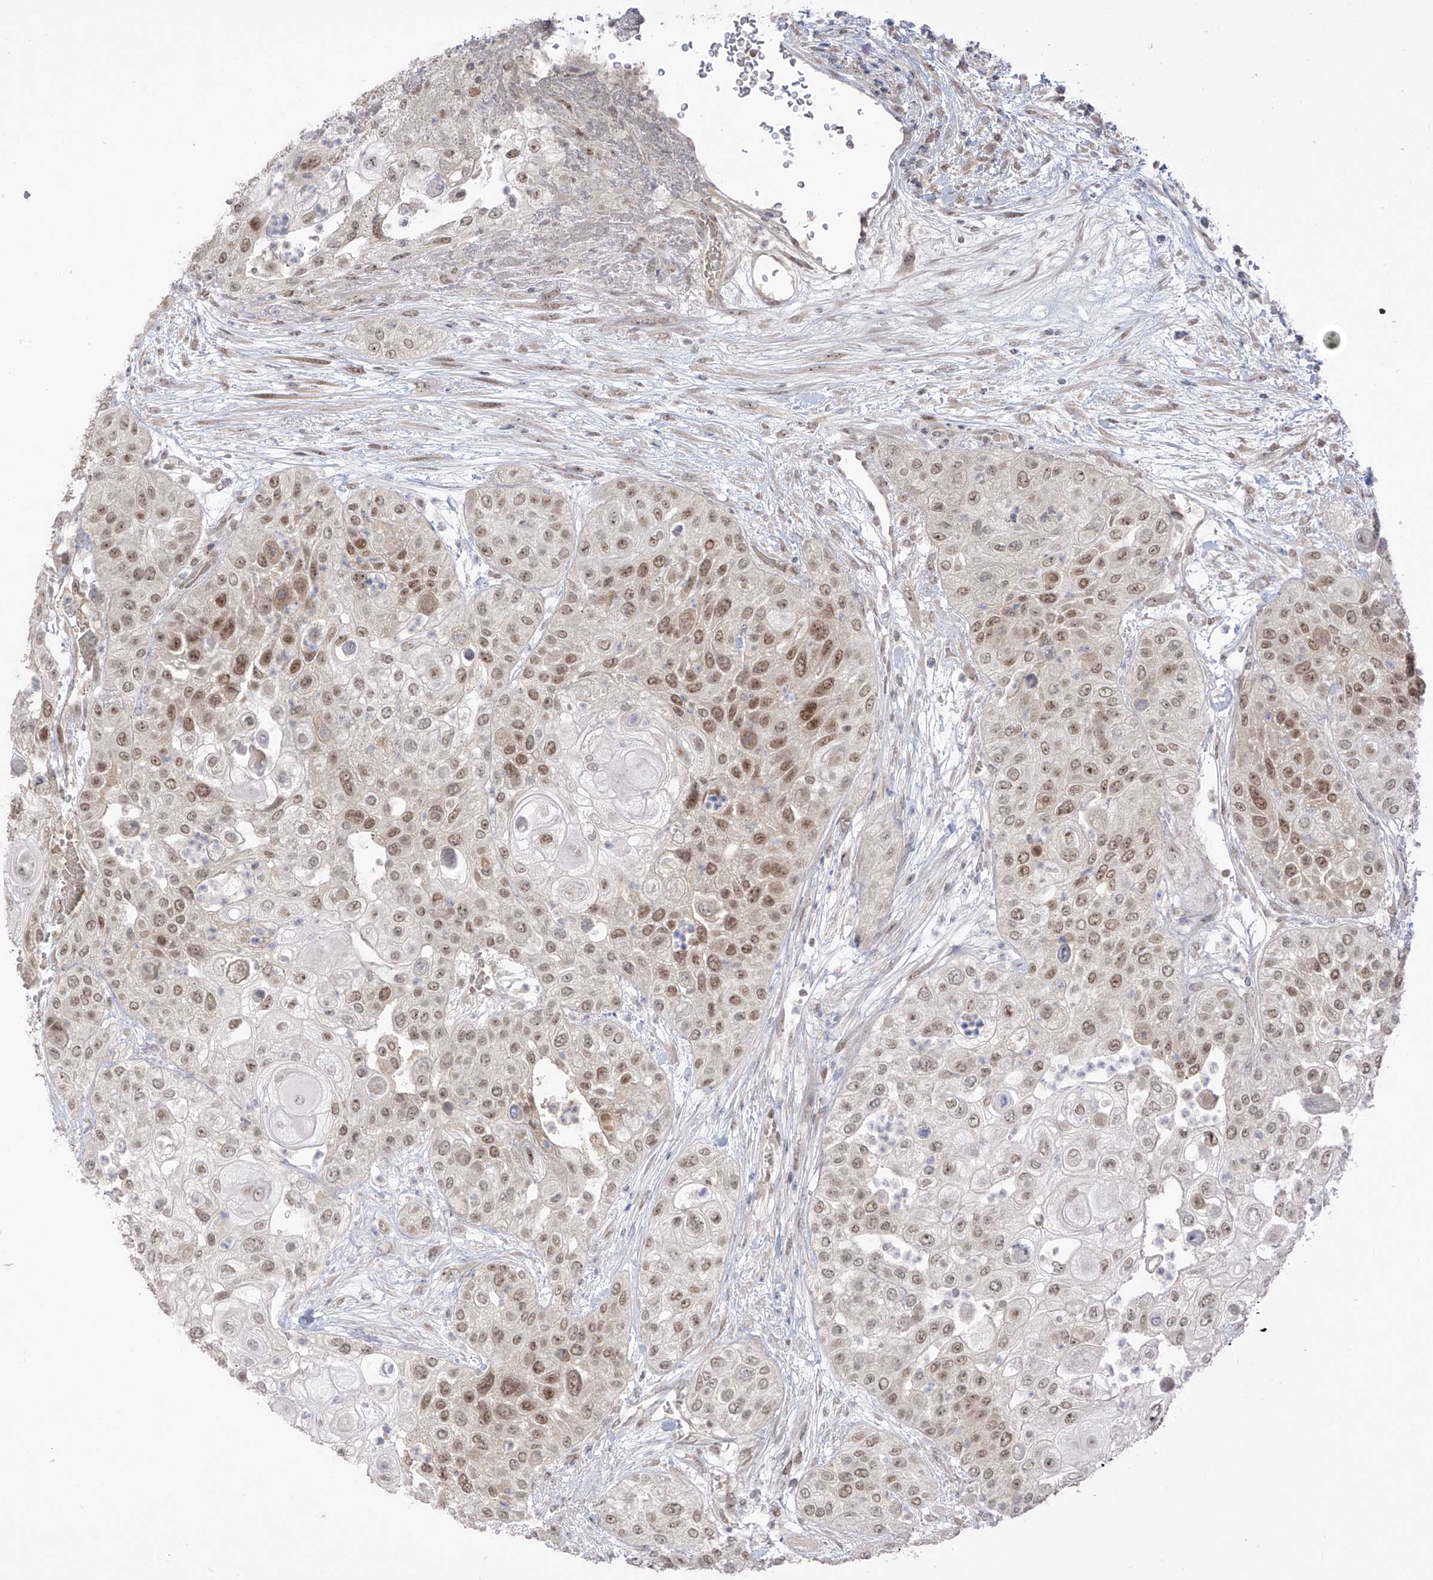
{"staining": {"intensity": "moderate", "quantity": ">75%", "location": "nuclear"}, "tissue": "urothelial cancer", "cell_type": "Tumor cells", "image_type": "cancer", "snomed": [{"axis": "morphology", "description": "Urothelial carcinoma, High grade"}, {"axis": "topography", "description": "Urinary bladder"}], "caption": "The immunohistochemical stain labels moderate nuclear positivity in tumor cells of urothelial cancer tissue.", "gene": "OGT", "patient": {"sex": "female", "age": 79}}